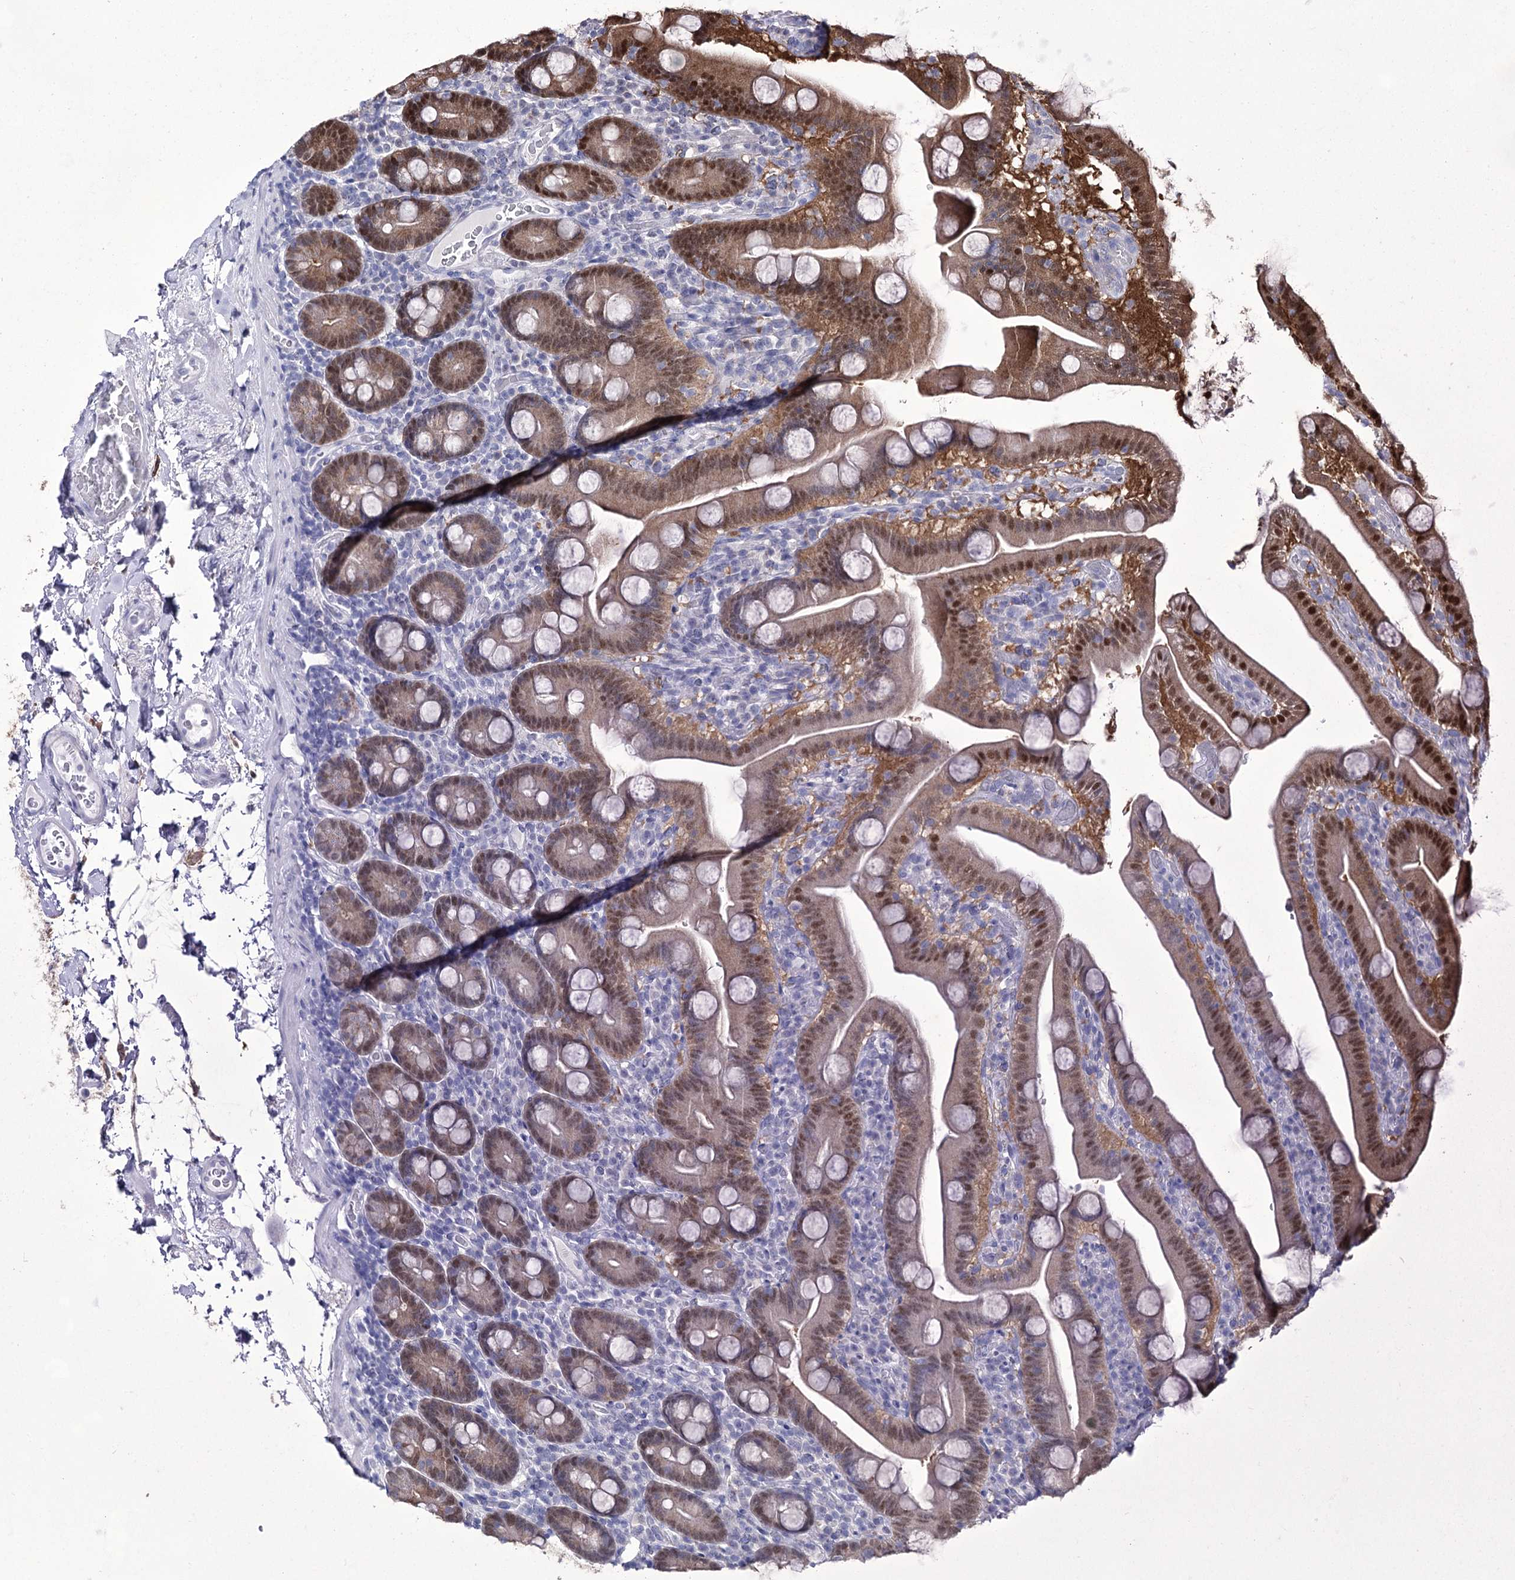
{"staining": {"intensity": "moderate", "quantity": ">75%", "location": "cytoplasmic/membranous,nuclear"}, "tissue": "duodenum", "cell_type": "Glandular cells", "image_type": "normal", "snomed": [{"axis": "morphology", "description": "Normal tissue, NOS"}, {"axis": "topography", "description": "Duodenum"}], "caption": "Protein staining of normal duodenum displays moderate cytoplasmic/membranous,nuclear expression in approximately >75% of glandular cells. The staining was performed using DAB (3,3'-diaminobenzidine), with brown indicating positive protein expression. Nuclei are stained blue with hematoxylin.", "gene": "UGDH", "patient": {"sex": "male", "age": 55}}